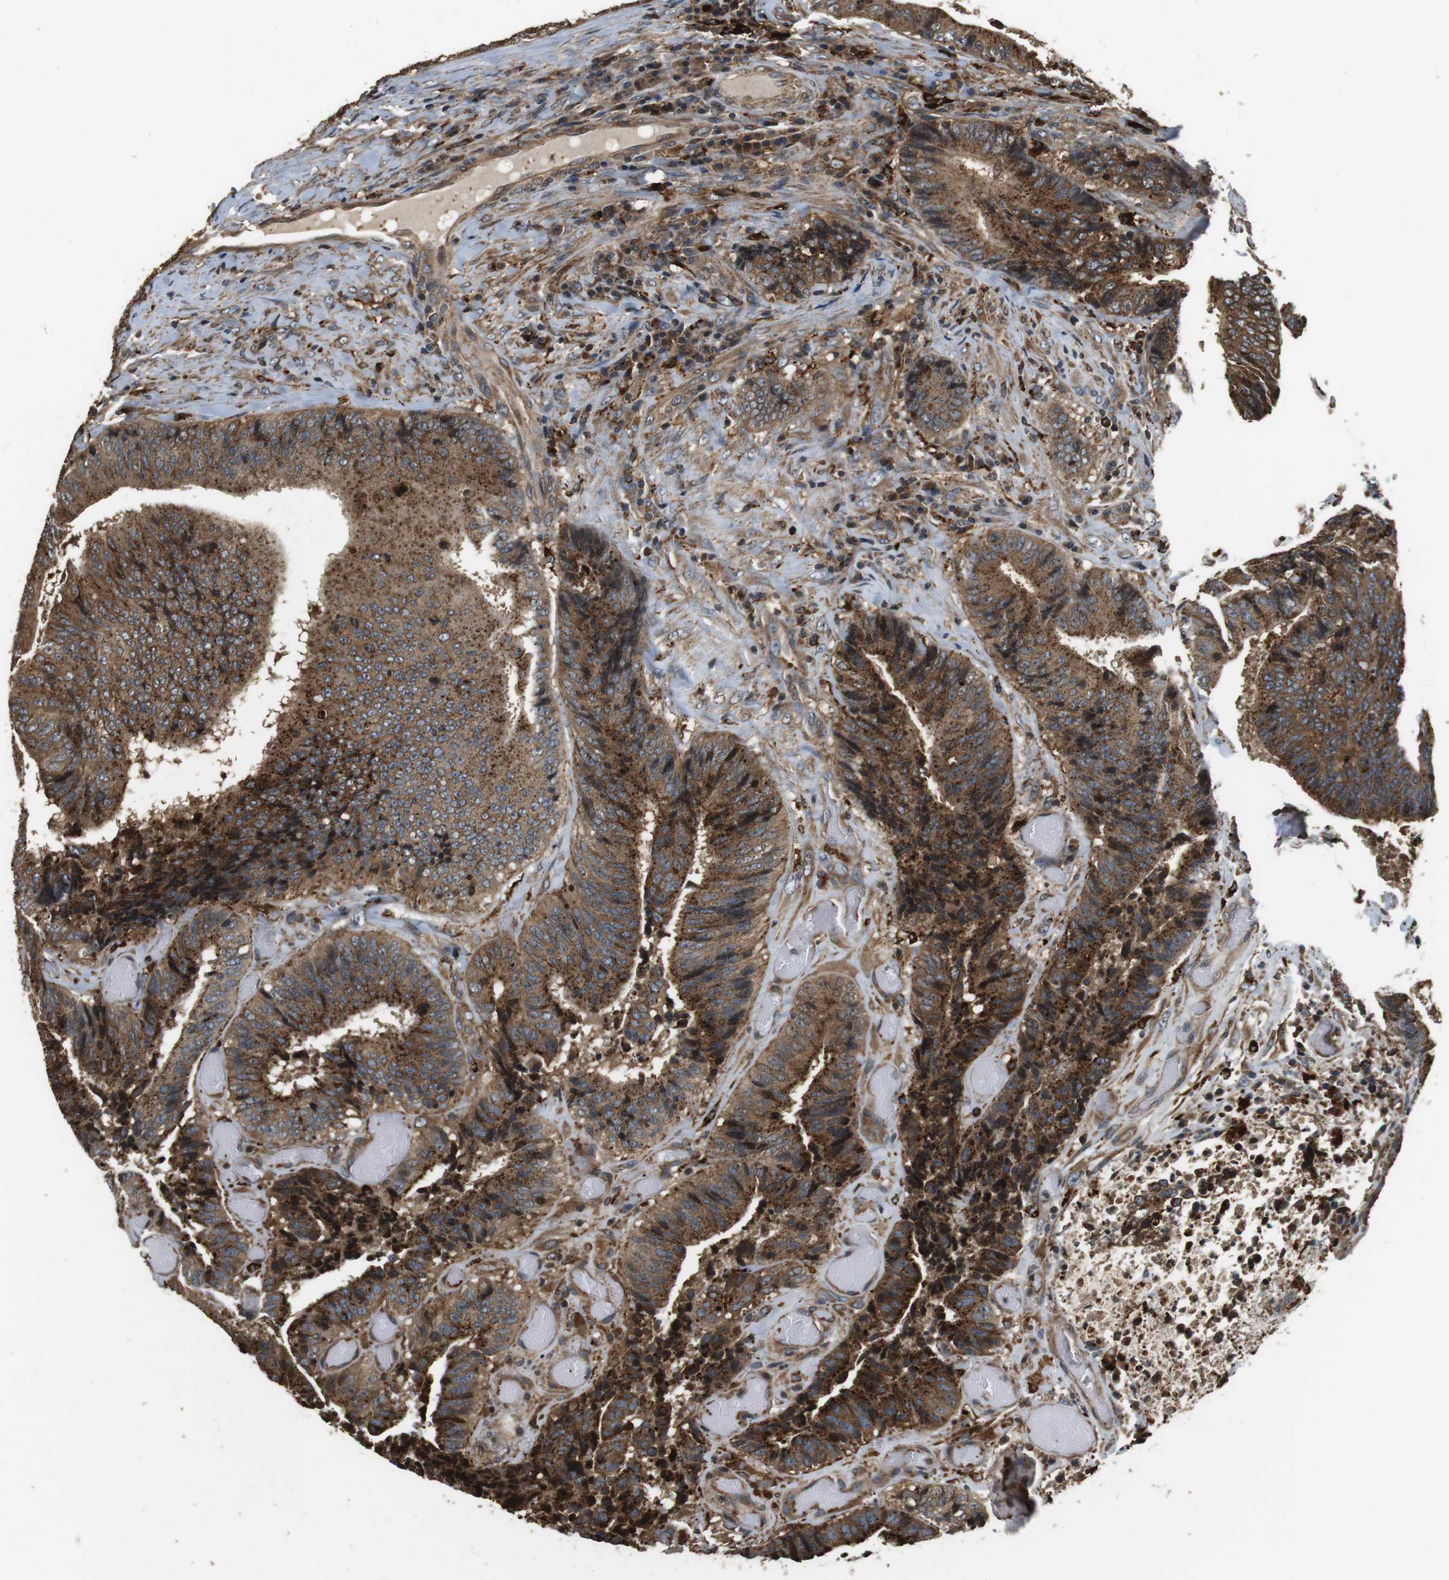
{"staining": {"intensity": "strong", "quantity": ">75%", "location": "cytoplasmic/membranous"}, "tissue": "colorectal cancer", "cell_type": "Tumor cells", "image_type": "cancer", "snomed": [{"axis": "morphology", "description": "Adenocarcinoma, NOS"}, {"axis": "topography", "description": "Rectum"}], "caption": "Colorectal cancer stained with immunohistochemistry (IHC) reveals strong cytoplasmic/membranous positivity in about >75% of tumor cells.", "gene": "TXNRD1", "patient": {"sex": "male", "age": 72}}